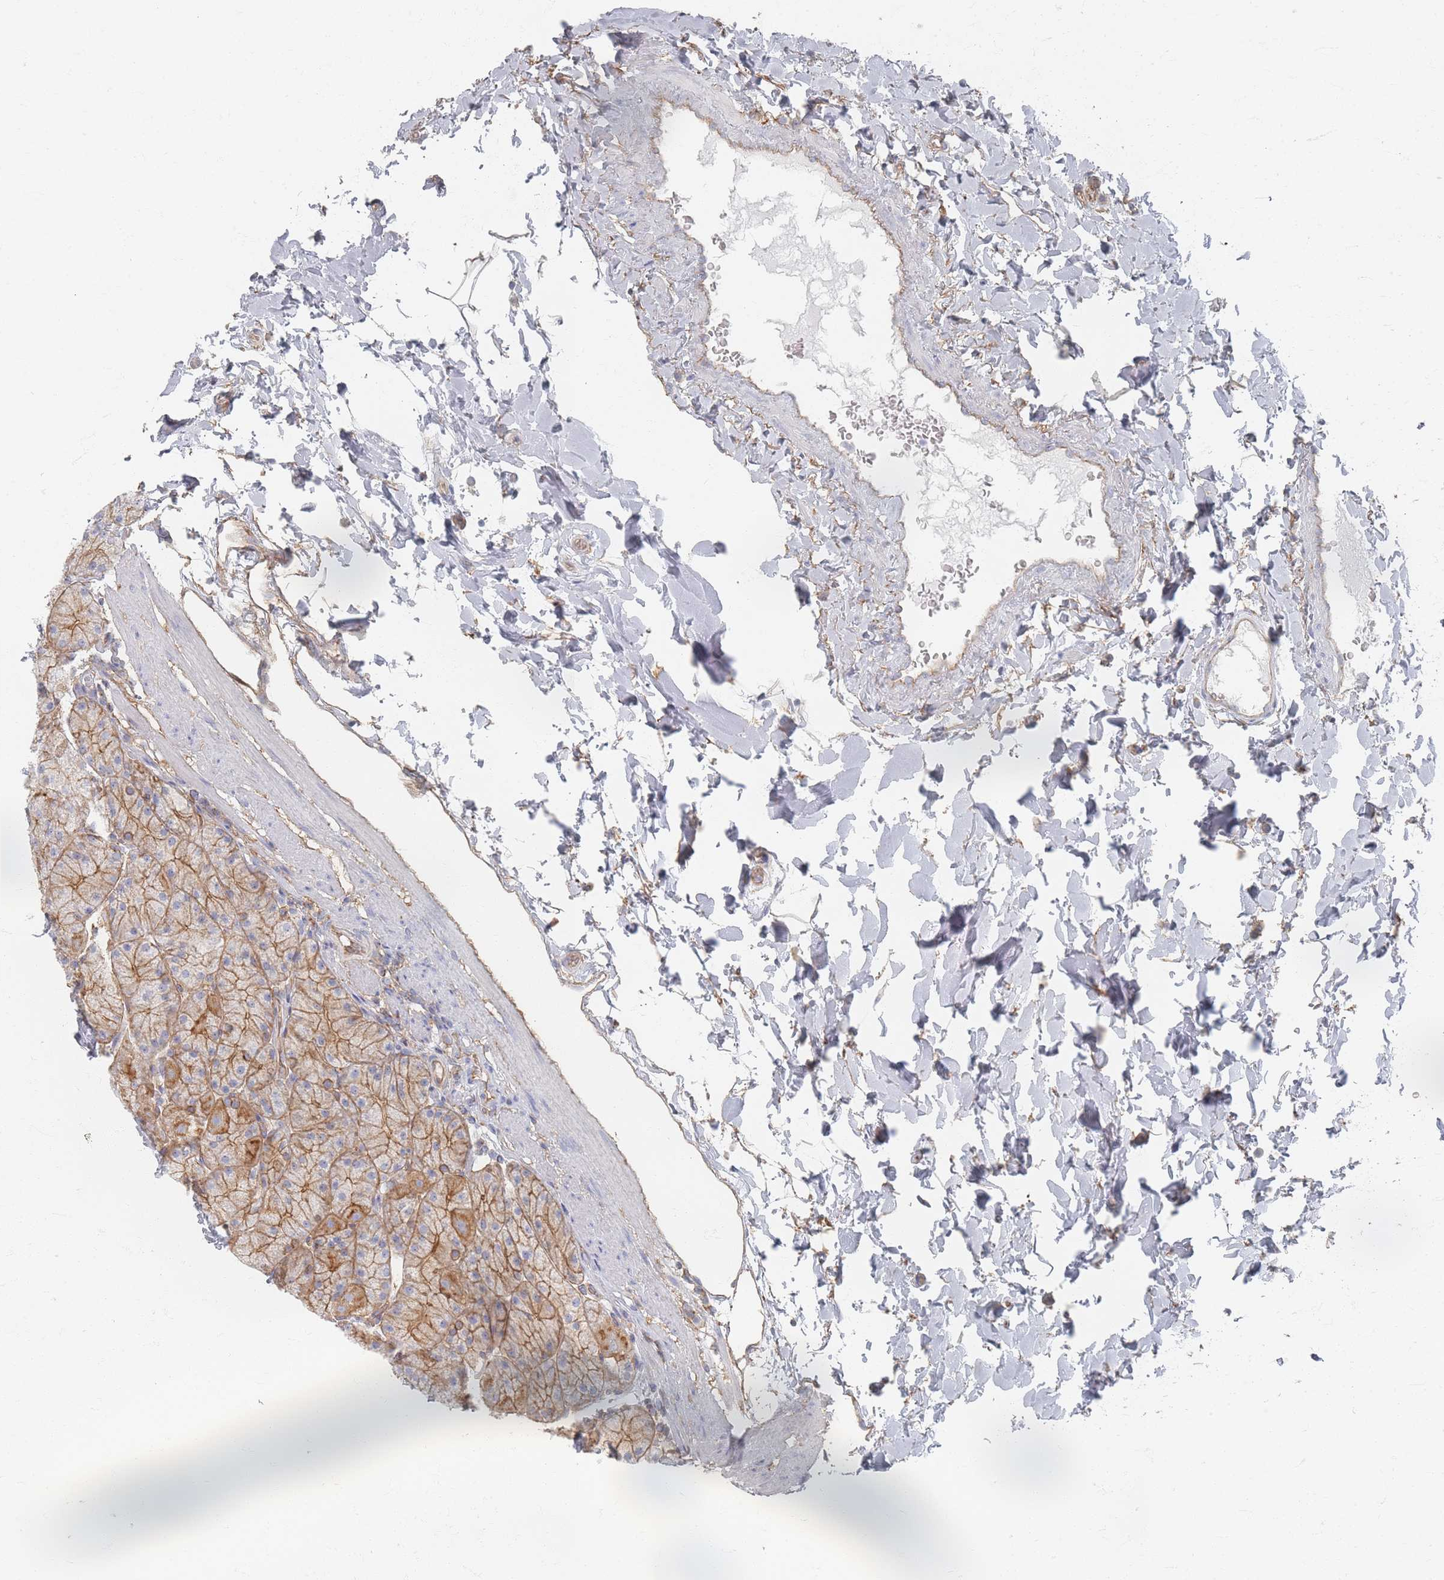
{"staining": {"intensity": "moderate", "quantity": ">75%", "location": "cytoplasmic/membranous"}, "tissue": "stomach", "cell_type": "Glandular cells", "image_type": "normal", "snomed": [{"axis": "morphology", "description": "Normal tissue, NOS"}, {"axis": "topography", "description": "Stomach, upper"}, {"axis": "topography", "description": "Stomach, lower"}], "caption": "Moderate cytoplasmic/membranous protein staining is present in approximately >75% of glandular cells in stomach. The staining was performed using DAB (3,3'-diaminobenzidine), with brown indicating positive protein expression. Nuclei are stained blue with hematoxylin.", "gene": "GNB1", "patient": {"sex": "male", "age": 67}}